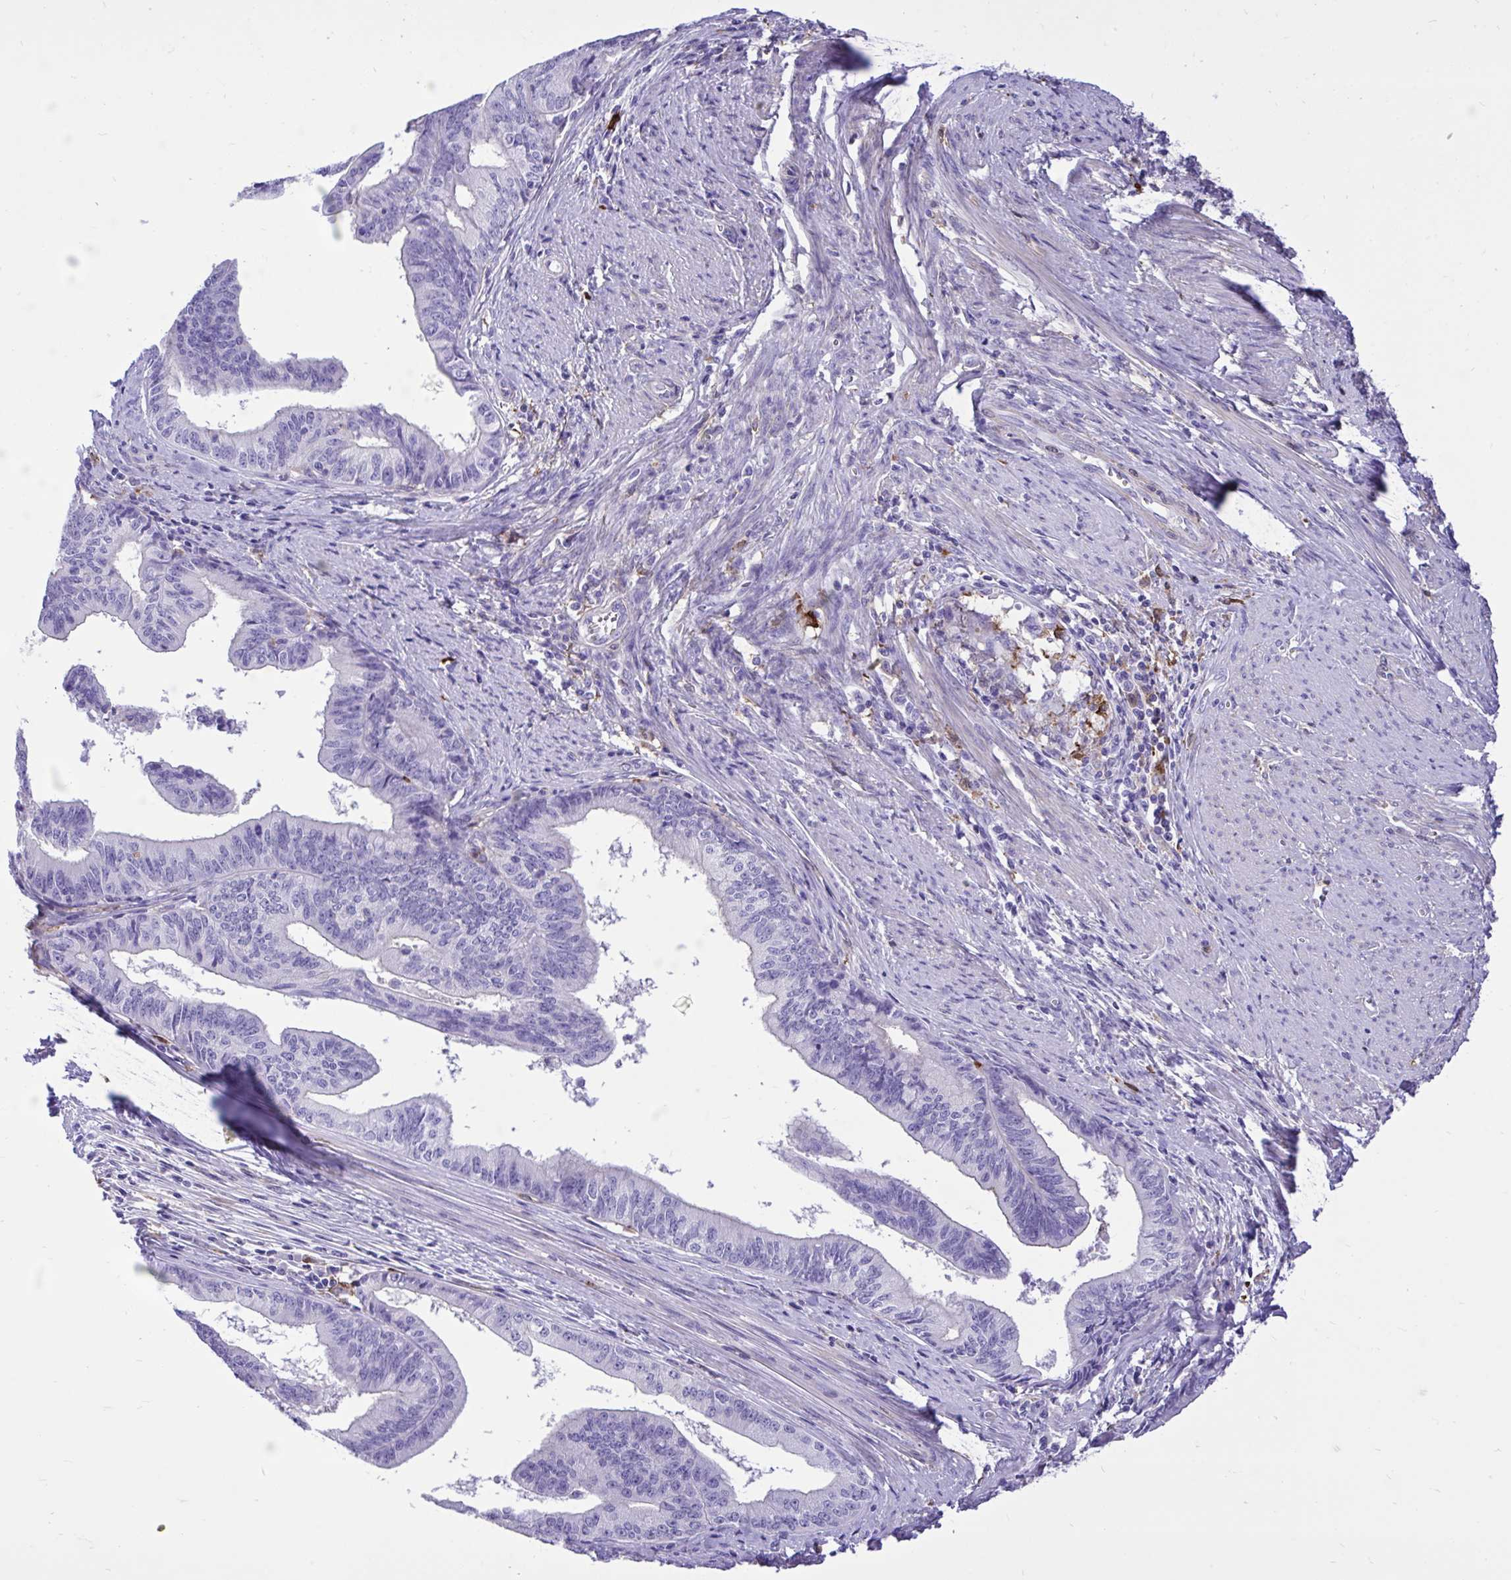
{"staining": {"intensity": "negative", "quantity": "none", "location": "none"}, "tissue": "endometrial cancer", "cell_type": "Tumor cells", "image_type": "cancer", "snomed": [{"axis": "morphology", "description": "Adenocarcinoma, NOS"}, {"axis": "topography", "description": "Endometrium"}], "caption": "Endometrial cancer (adenocarcinoma) was stained to show a protein in brown. There is no significant expression in tumor cells.", "gene": "TLR7", "patient": {"sex": "female", "age": 65}}